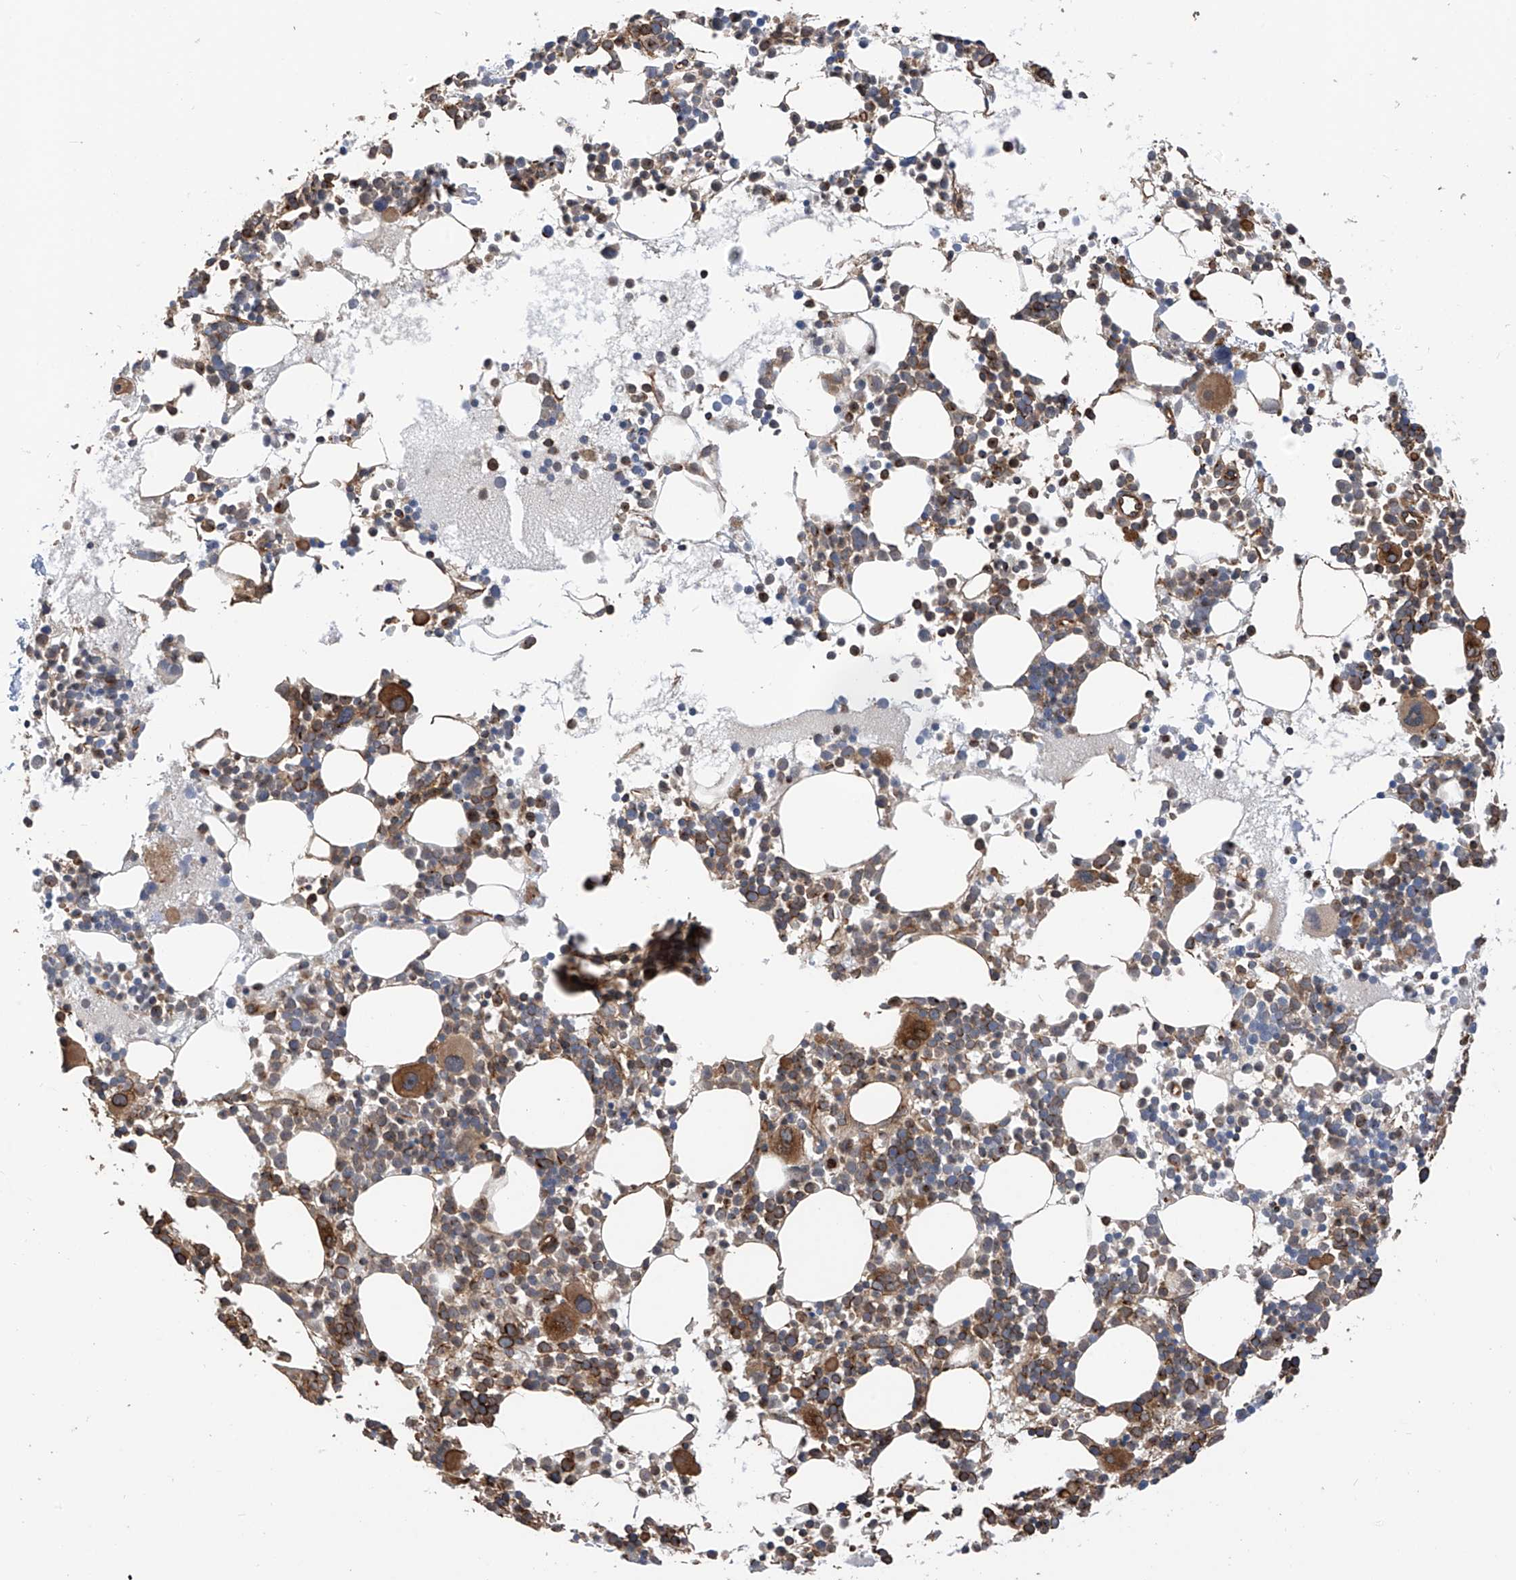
{"staining": {"intensity": "strong", "quantity": "25%-75%", "location": "cytoplasmic/membranous"}, "tissue": "bone marrow", "cell_type": "Hematopoietic cells", "image_type": "normal", "snomed": [{"axis": "morphology", "description": "Normal tissue, NOS"}, {"axis": "topography", "description": "Bone marrow"}], "caption": "Normal bone marrow exhibits strong cytoplasmic/membranous staining in approximately 25%-75% of hematopoietic cells The protein is stained brown, and the nuclei are stained in blue (DAB IHC with brightfield microscopy, high magnification)..", "gene": "RPAIN", "patient": {"sex": "female", "age": 62}}